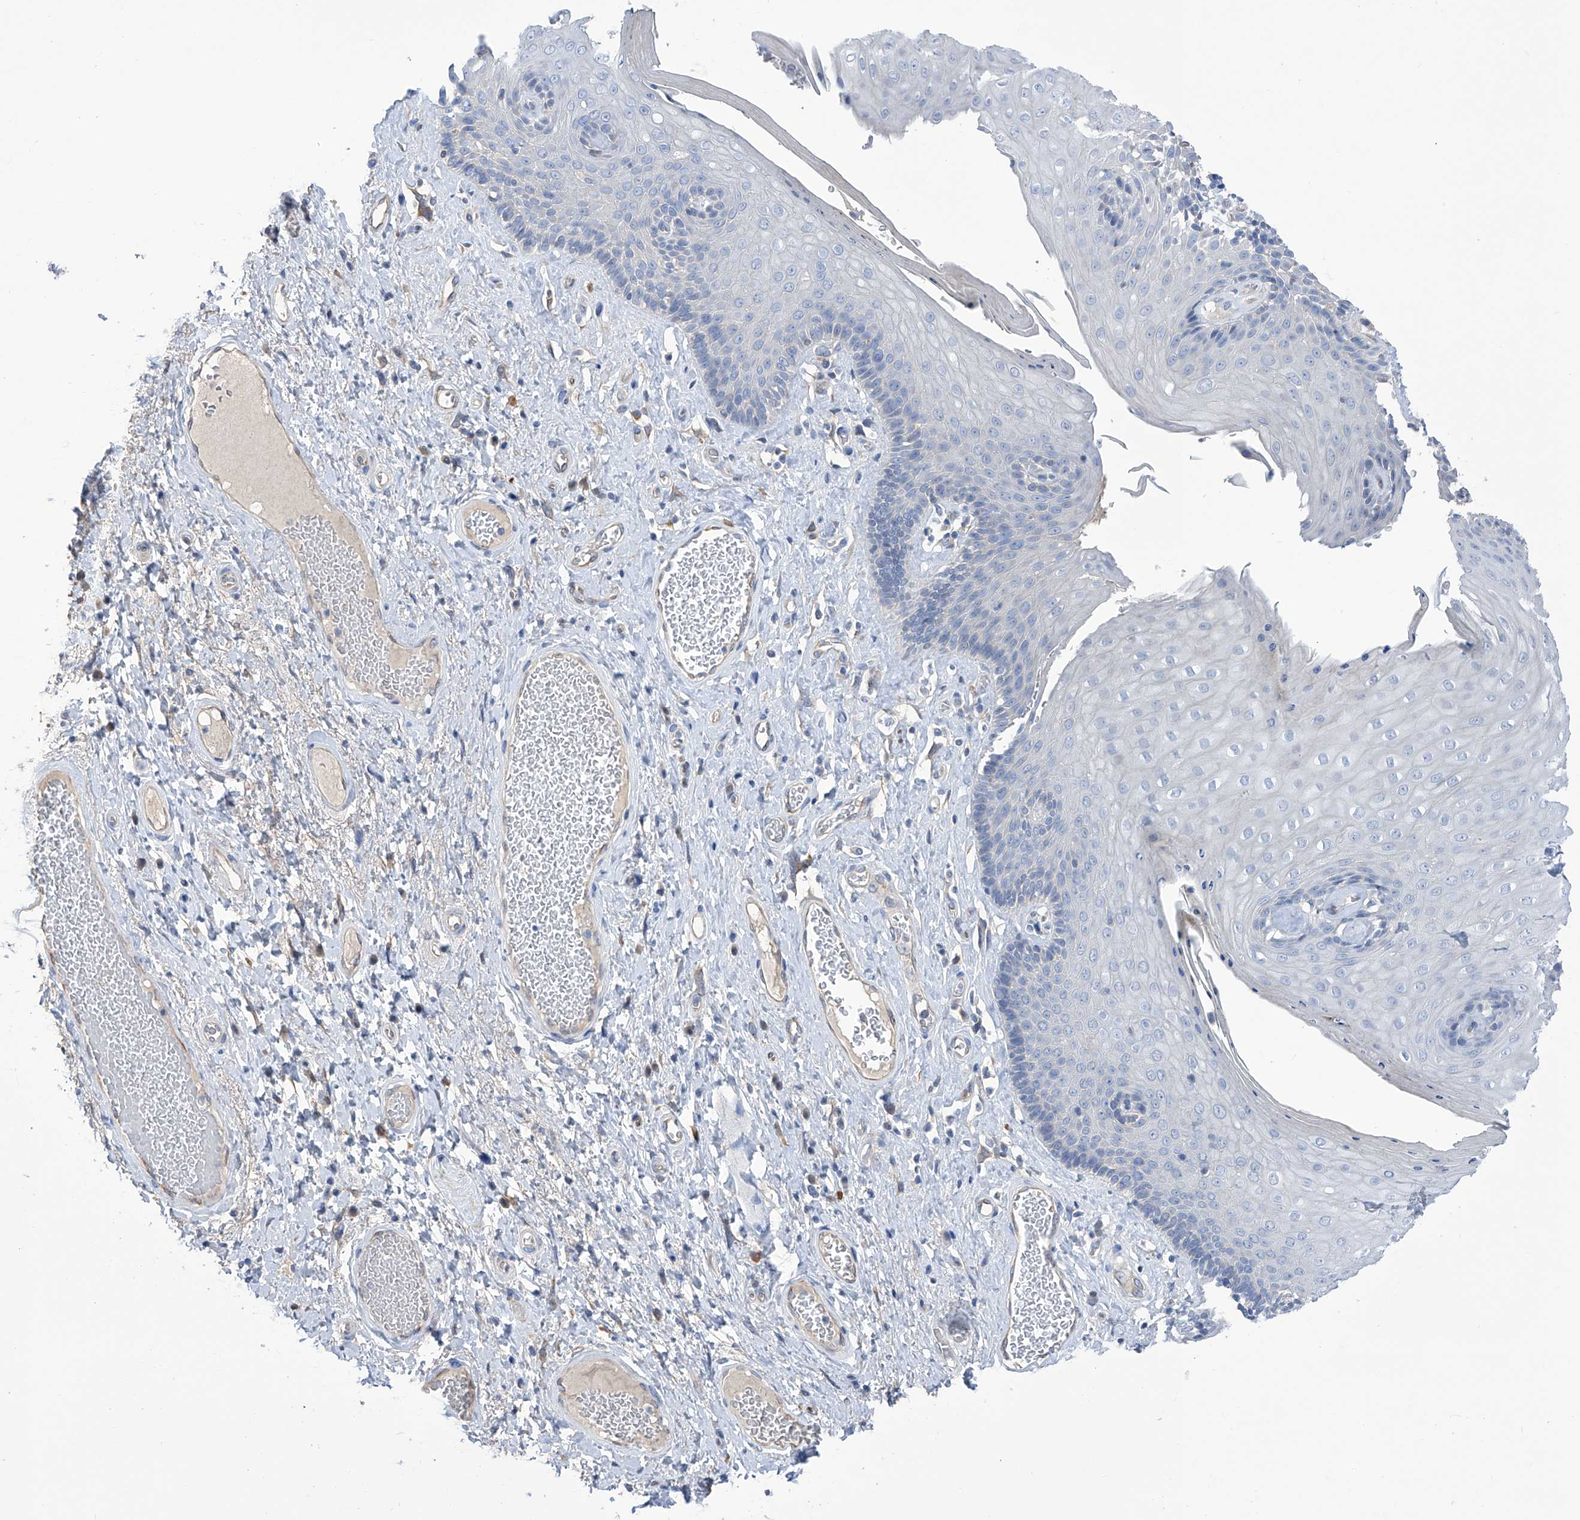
{"staining": {"intensity": "moderate", "quantity": "<25%", "location": "cytoplasmic/membranous"}, "tissue": "skin", "cell_type": "Epidermal cells", "image_type": "normal", "snomed": [{"axis": "morphology", "description": "Normal tissue, NOS"}, {"axis": "topography", "description": "Anal"}], "caption": "Immunohistochemistry (IHC) (DAB (3,3'-diaminobenzidine)) staining of normal skin demonstrates moderate cytoplasmic/membranous protein expression in about <25% of epidermal cells. (DAB (3,3'-diaminobenzidine) IHC with brightfield microscopy, high magnification).", "gene": "PGM3", "patient": {"sex": "male", "age": 69}}